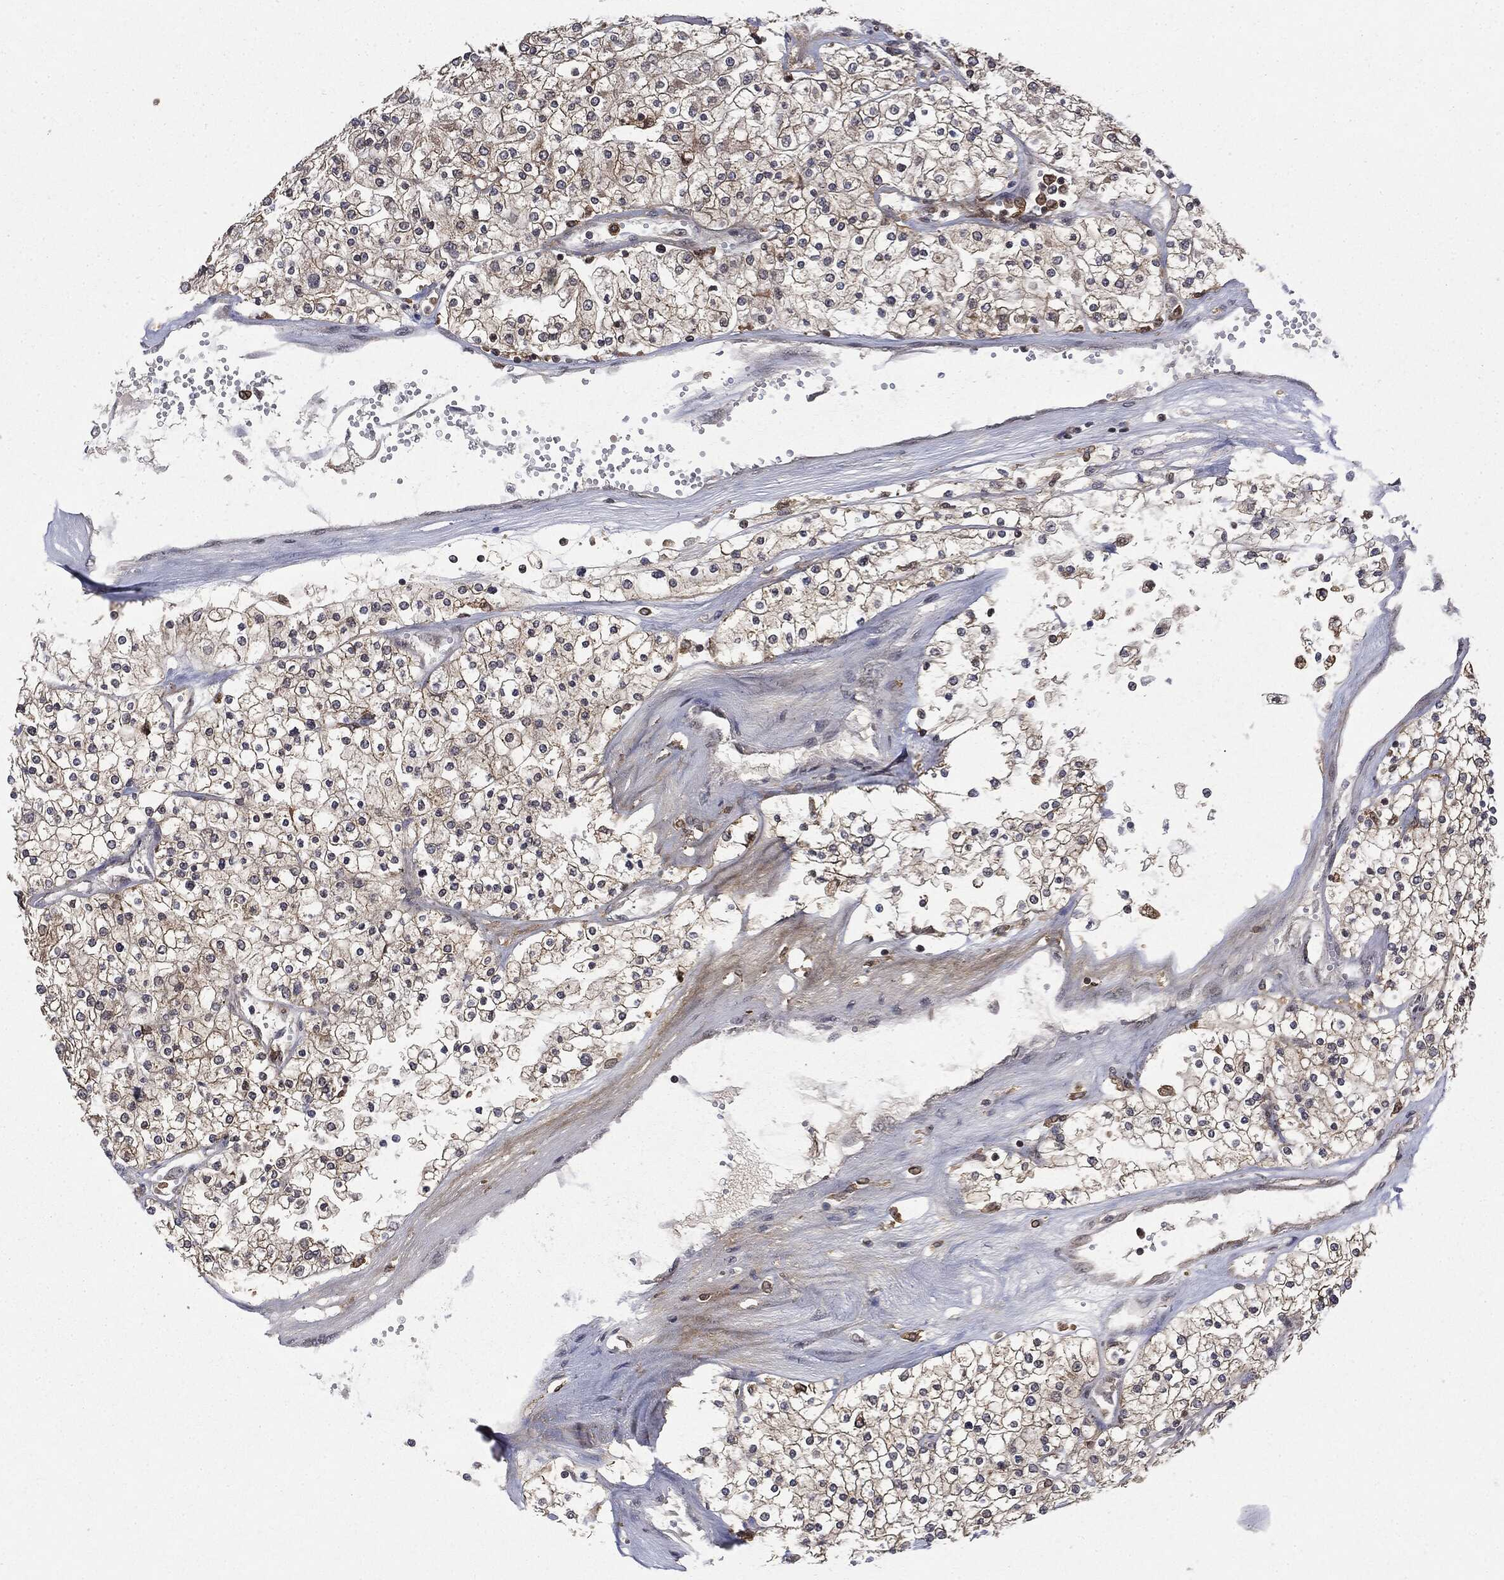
{"staining": {"intensity": "moderate", "quantity": "25%-75%", "location": "cytoplasmic/membranous"}, "tissue": "renal cancer", "cell_type": "Tumor cells", "image_type": "cancer", "snomed": [{"axis": "morphology", "description": "Adenocarcinoma, NOS"}, {"axis": "topography", "description": "Kidney"}], "caption": "High-magnification brightfield microscopy of renal cancer stained with DAB (brown) and counterstained with hematoxylin (blue). tumor cells exhibit moderate cytoplasmic/membranous expression is seen in approximately25%-75% of cells.", "gene": "SNX5", "patient": {"sex": "male", "age": 80}}